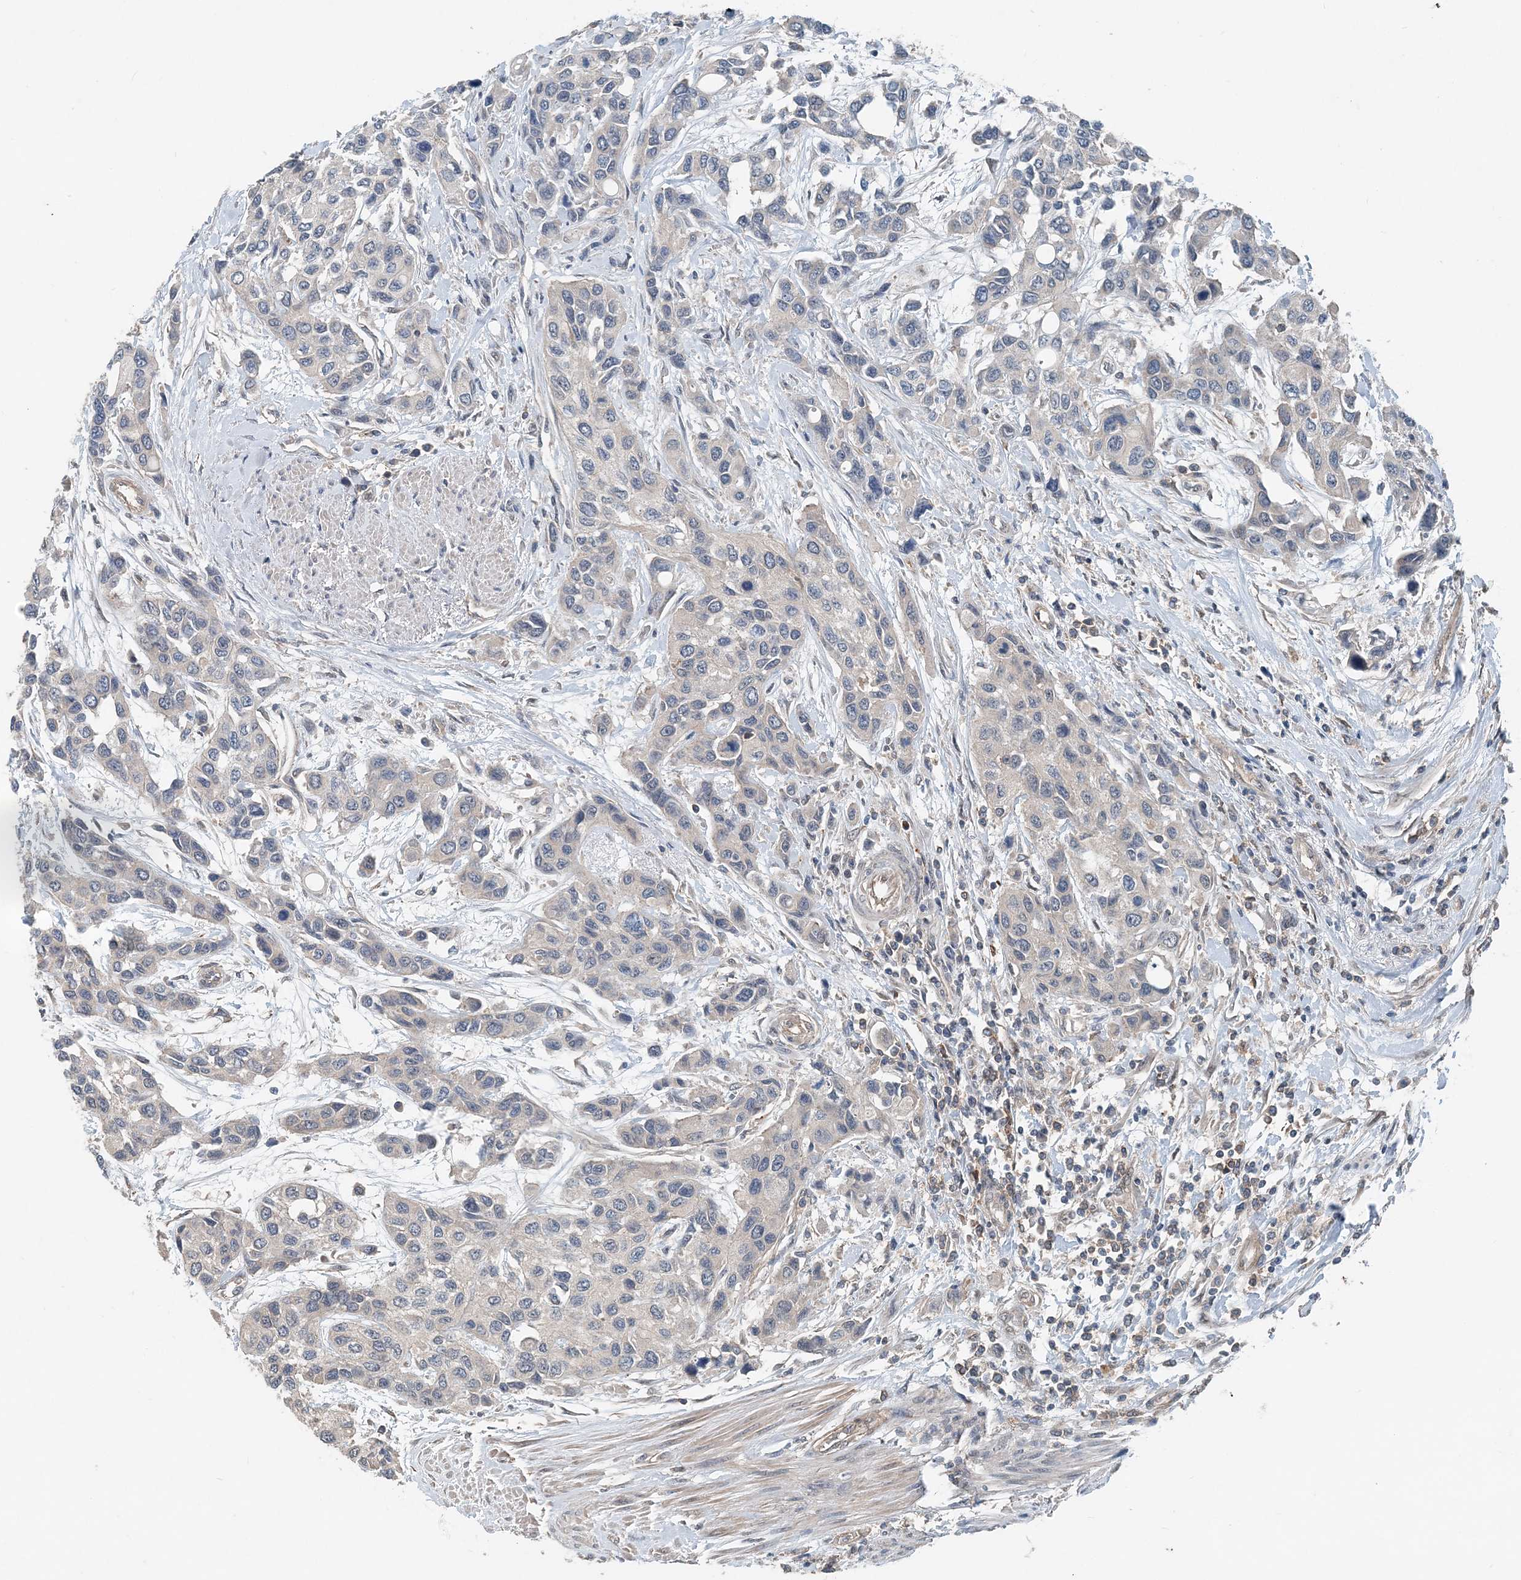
{"staining": {"intensity": "negative", "quantity": "none", "location": "none"}, "tissue": "urothelial cancer", "cell_type": "Tumor cells", "image_type": "cancer", "snomed": [{"axis": "morphology", "description": "Normal tissue, NOS"}, {"axis": "morphology", "description": "Urothelial carcinoma, High grade"}, {"axis": "topography", "description": "Vascular tissue"}, {"axis": "topography", "description": "Urinary bladder"}], "caption": "The micrograph displays no significant positivity in tumor cells of urothelial carcinoma (high-grade).", "gene": "SMPD3", "patient": {"sex": "female", "age": 56}}